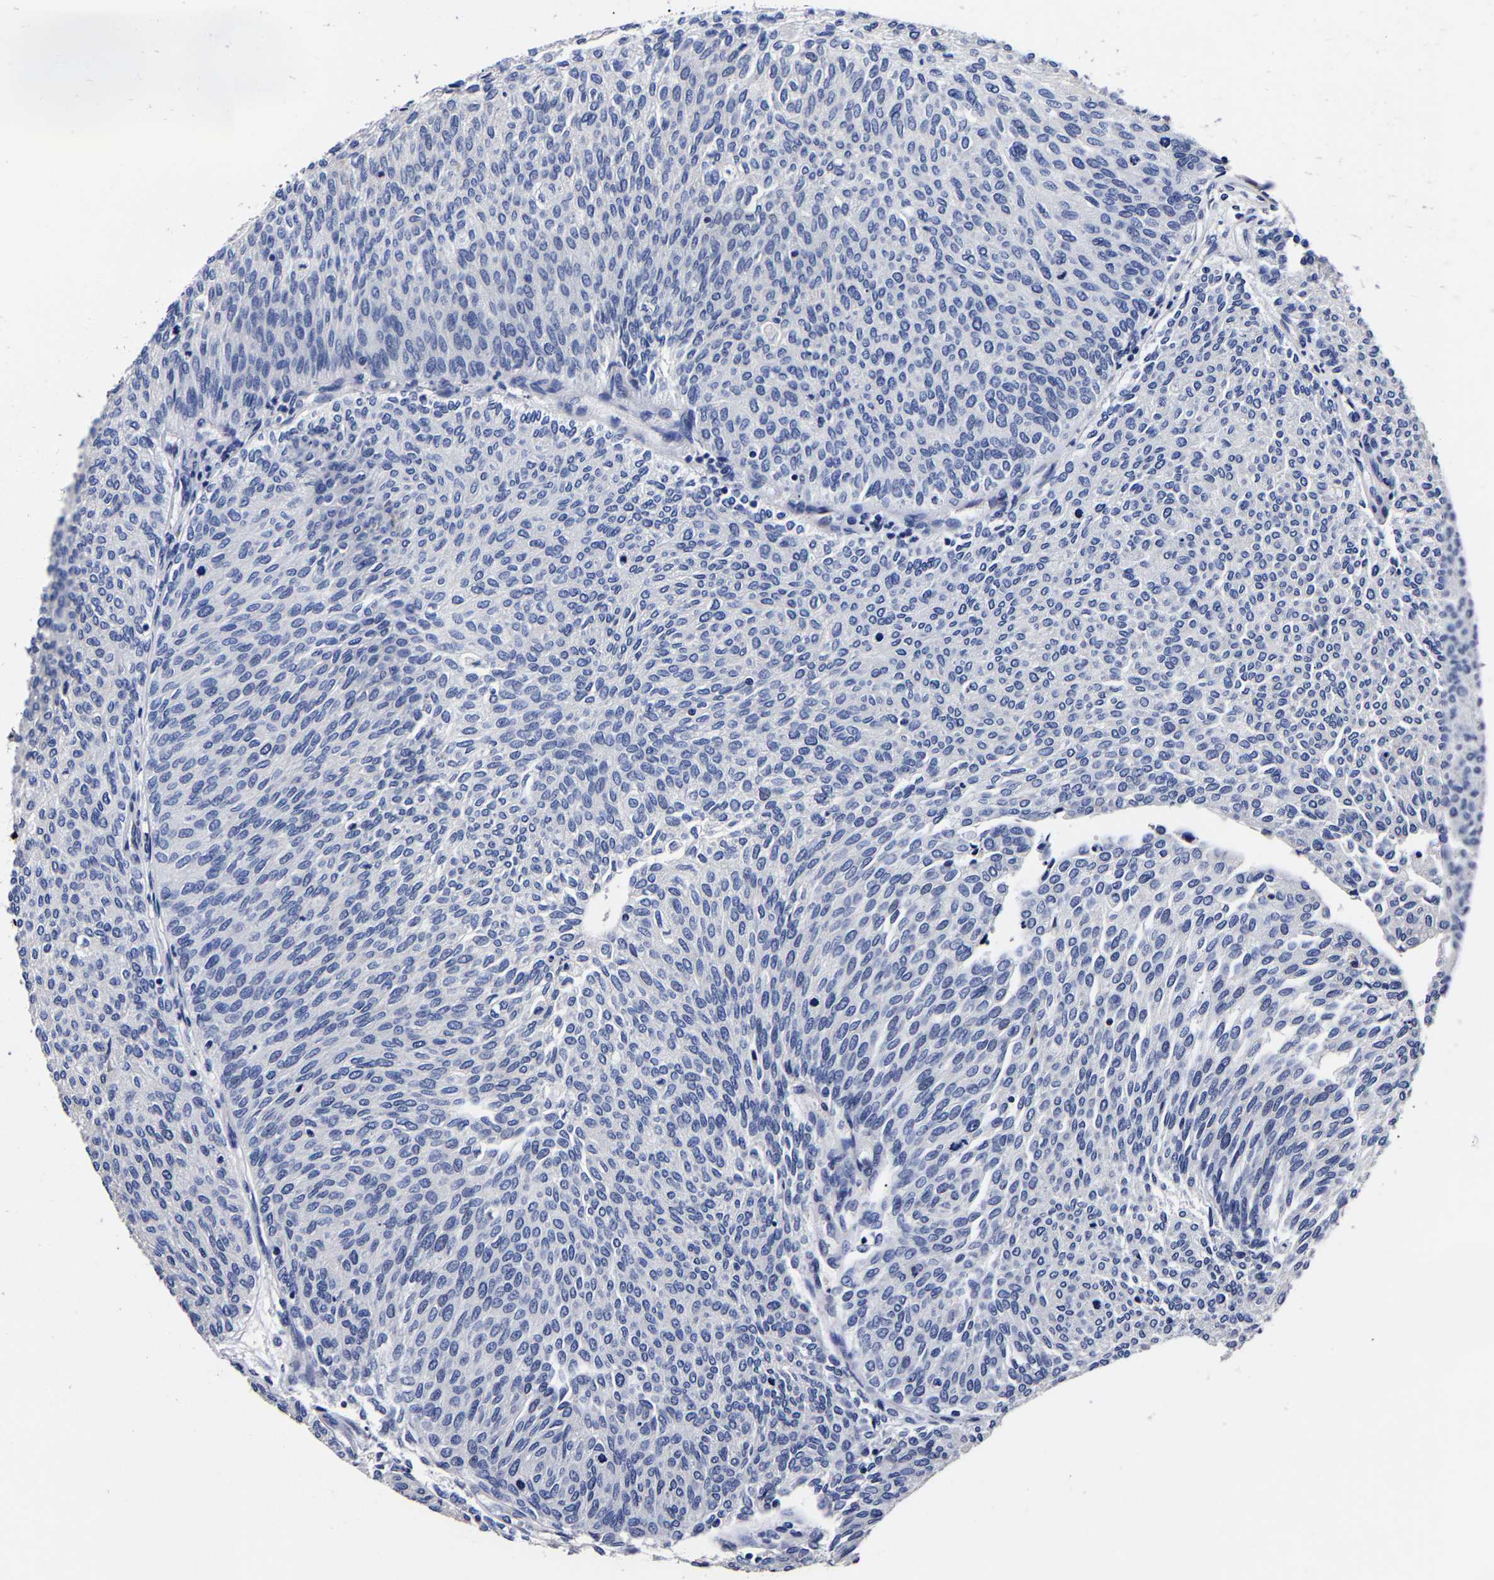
{"staining": {"intensity": "negative", "quantity": "none", "location": "none"}, "tissue": "urothelial cancer", "cell_type": "Tumor cells", "image_type": "cancer", "snomed": [{"axis": "morphology", "description": "Urothelial carcinoma, Low grade"}, {"axis": "topography", "description": "Urinary bladder"}], "caption": "This is an immunohistochemistry (IHC) image of urothelial cancer. There is no expression in tumor cells.", "gene": "AKAP4", "patient": {"sex": "female", "age": 79}}